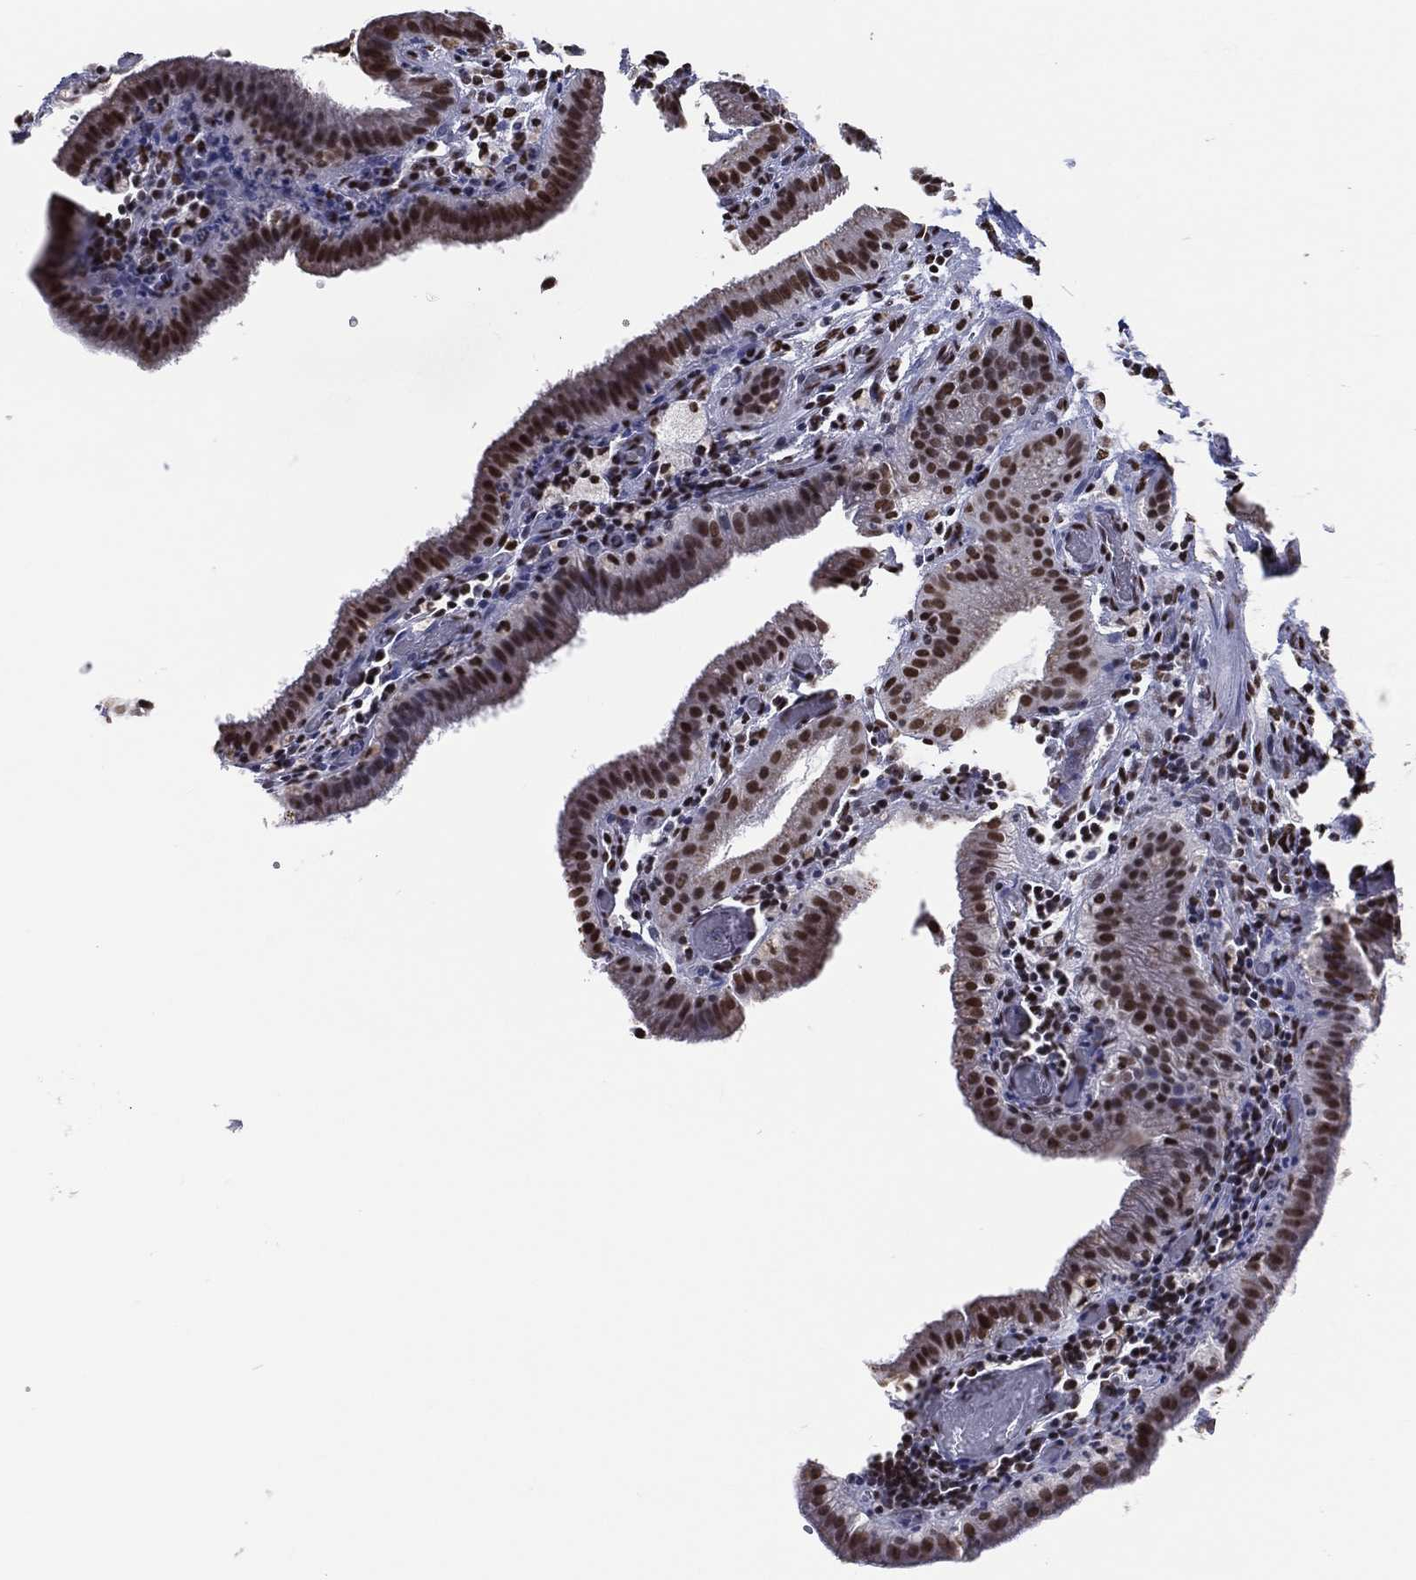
{"staining": {"intensity": "strong", "quantity": ">75%", "location": "nuclear"}, "tissue": "gallbladder", "cell_type": "Glandular cells", "image_type": "normal", "snomed": [{"axis": "morphology", "description": "Normal tissue, NOS"}, {"axis": "topography", "description": "Gallbladder"}], "caption": "High-power microscopy captured an immunohistochemistry photomicrograph of normal gallbladder, revealing strong nuclear staining in about >75% of glandular cells.", "gene": "ZNF7", "patient": {"sex": "male", "age": 62}}